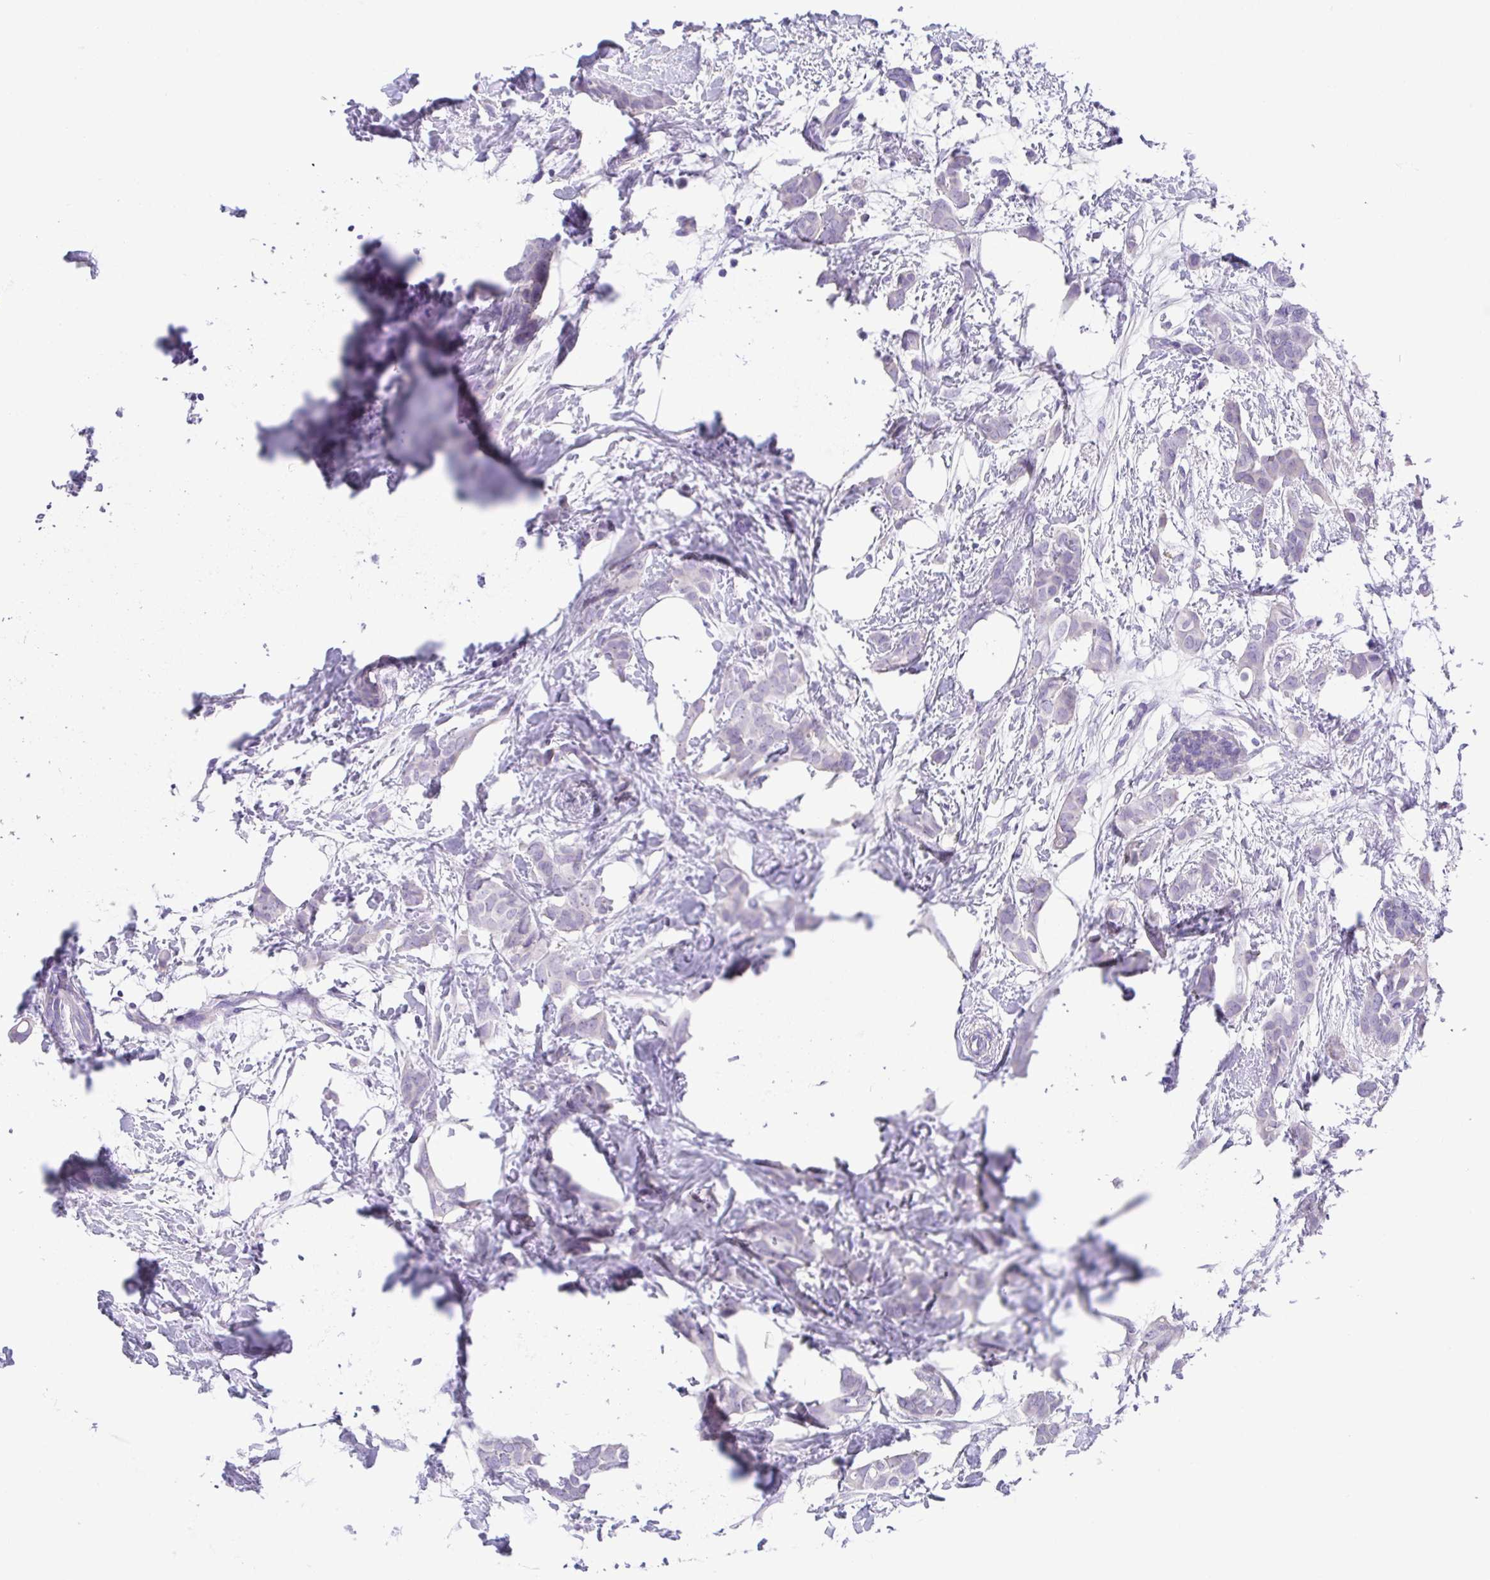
{"staining": {"intensity": "negative", "quantity": "none", "location": "none"}, "tissue": "breast cancer", "cell_type": "Tumor cells", "image_type": "cancer", "snomed": [{"axis": "morphology", "description": "Duct carcinoma"}, {"axis": "topography", "description": "Breast"}], "caption": "There is no significant staining in tumor cells of breast cancer (invasive ductal carcinoma).", "gene": "SPATA4", "patient": {"sex": "female", "age": 62}}